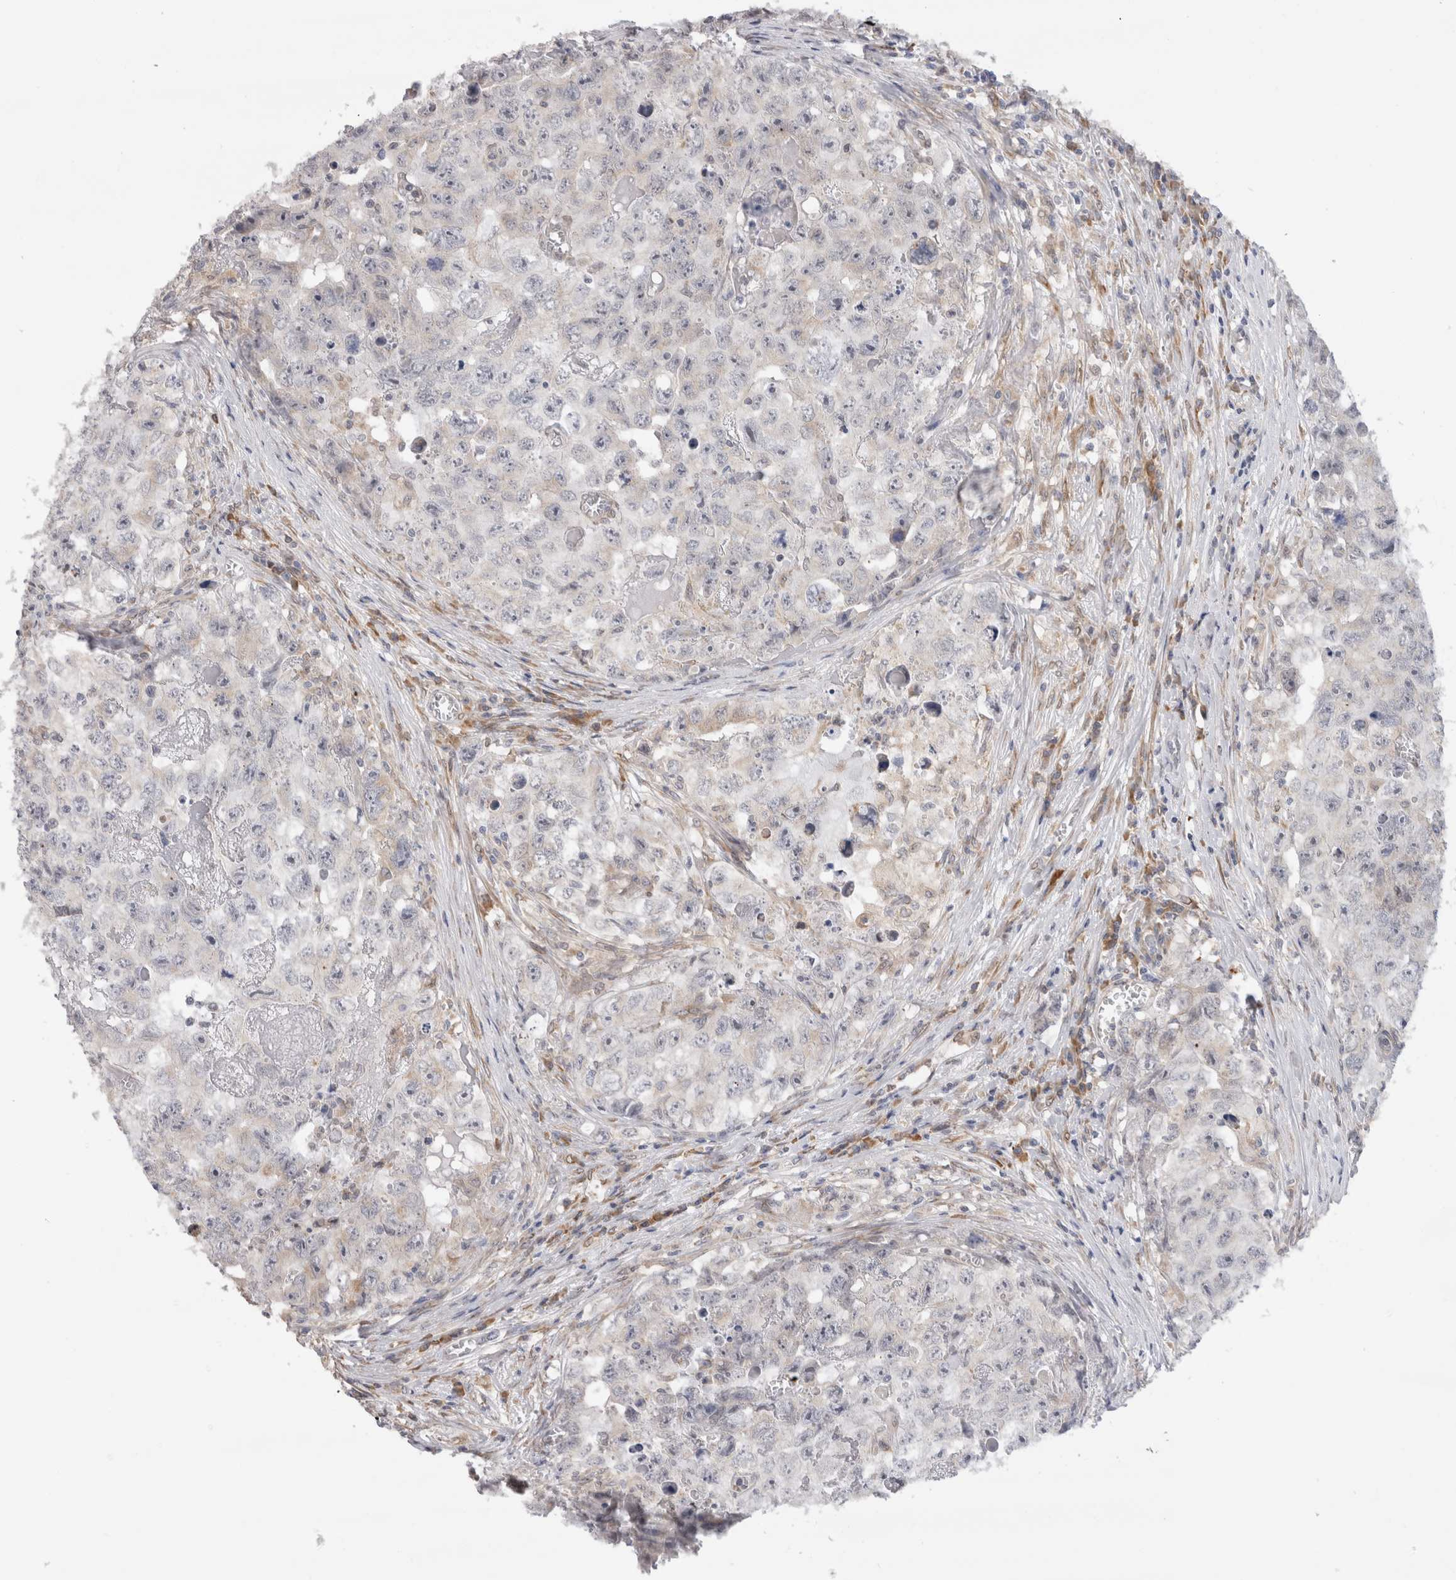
{"staining": {"intensity": "negative", "quantity": "none", "location": "none"}, "tissue": "testis cancer", "cell_type": "Tumor cells", "image_type": "cancer", "snomed": [{"axis": "morphology", "description": "Seminoma, NOS"}, {"axis": "morphology", "description": "Carcinoma, Embryonal, NOS"}, {"axis": "topography", "description": "Testis"}], "caption": "The image exhibits no staining of tumor cells in embryonal carcinoma (testis). The staining was performed using DAB to visualize the protein expression in brown, while the nuclei were stained in blue with hematoxylin (Magnification: 20x).", "gene": "VCPIP1", "patient": {"sex": "male", "age": 43}}